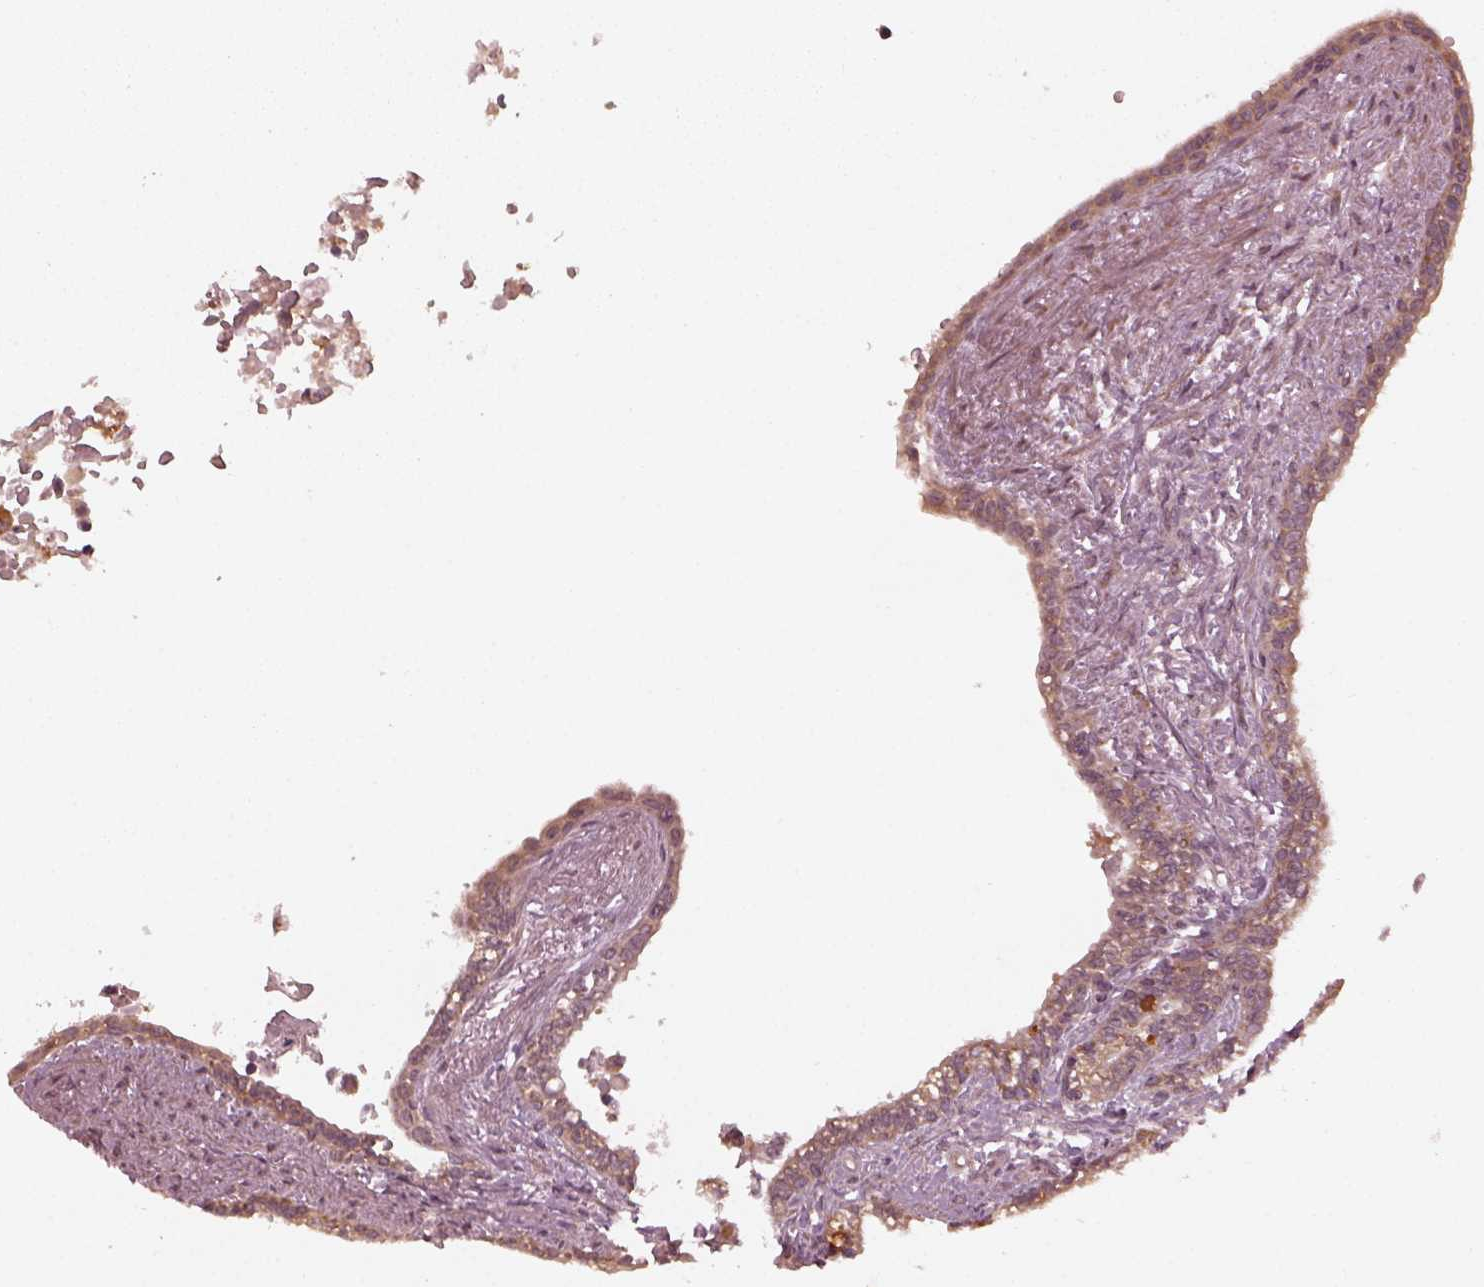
{"staining": {"intensity": "moderate", "quantity": ">75%", "location": "cytoplasmic/membranous"}, "tissue": "seminal vesicle", "cell_type": "Glandular cells", "image_type": "normal", "snomed": [{"axis": "morphology", "description": "Normal tissue, NOS"}, {"axis": "morphology", "description": "Urothelial carcinoma, NOS"}, {"axis": "topography", "description": "Urinary bladder"}, {"axis": "topography", "description": "Seminal veicle"}], "caption": "A high-resolution histopathology image shows immunohistochemistry staining of unremarkable seminal vesicle, which exhibits moderate cytoplasmic/membranous positivity in approximately >75% of glandular cells. (DAB (3,3'-diaminobenzidine) IHC with brightfield microscopy, high magnification).", "gene": "FAF2", "patient": {"sex": "male", "age": 76}}